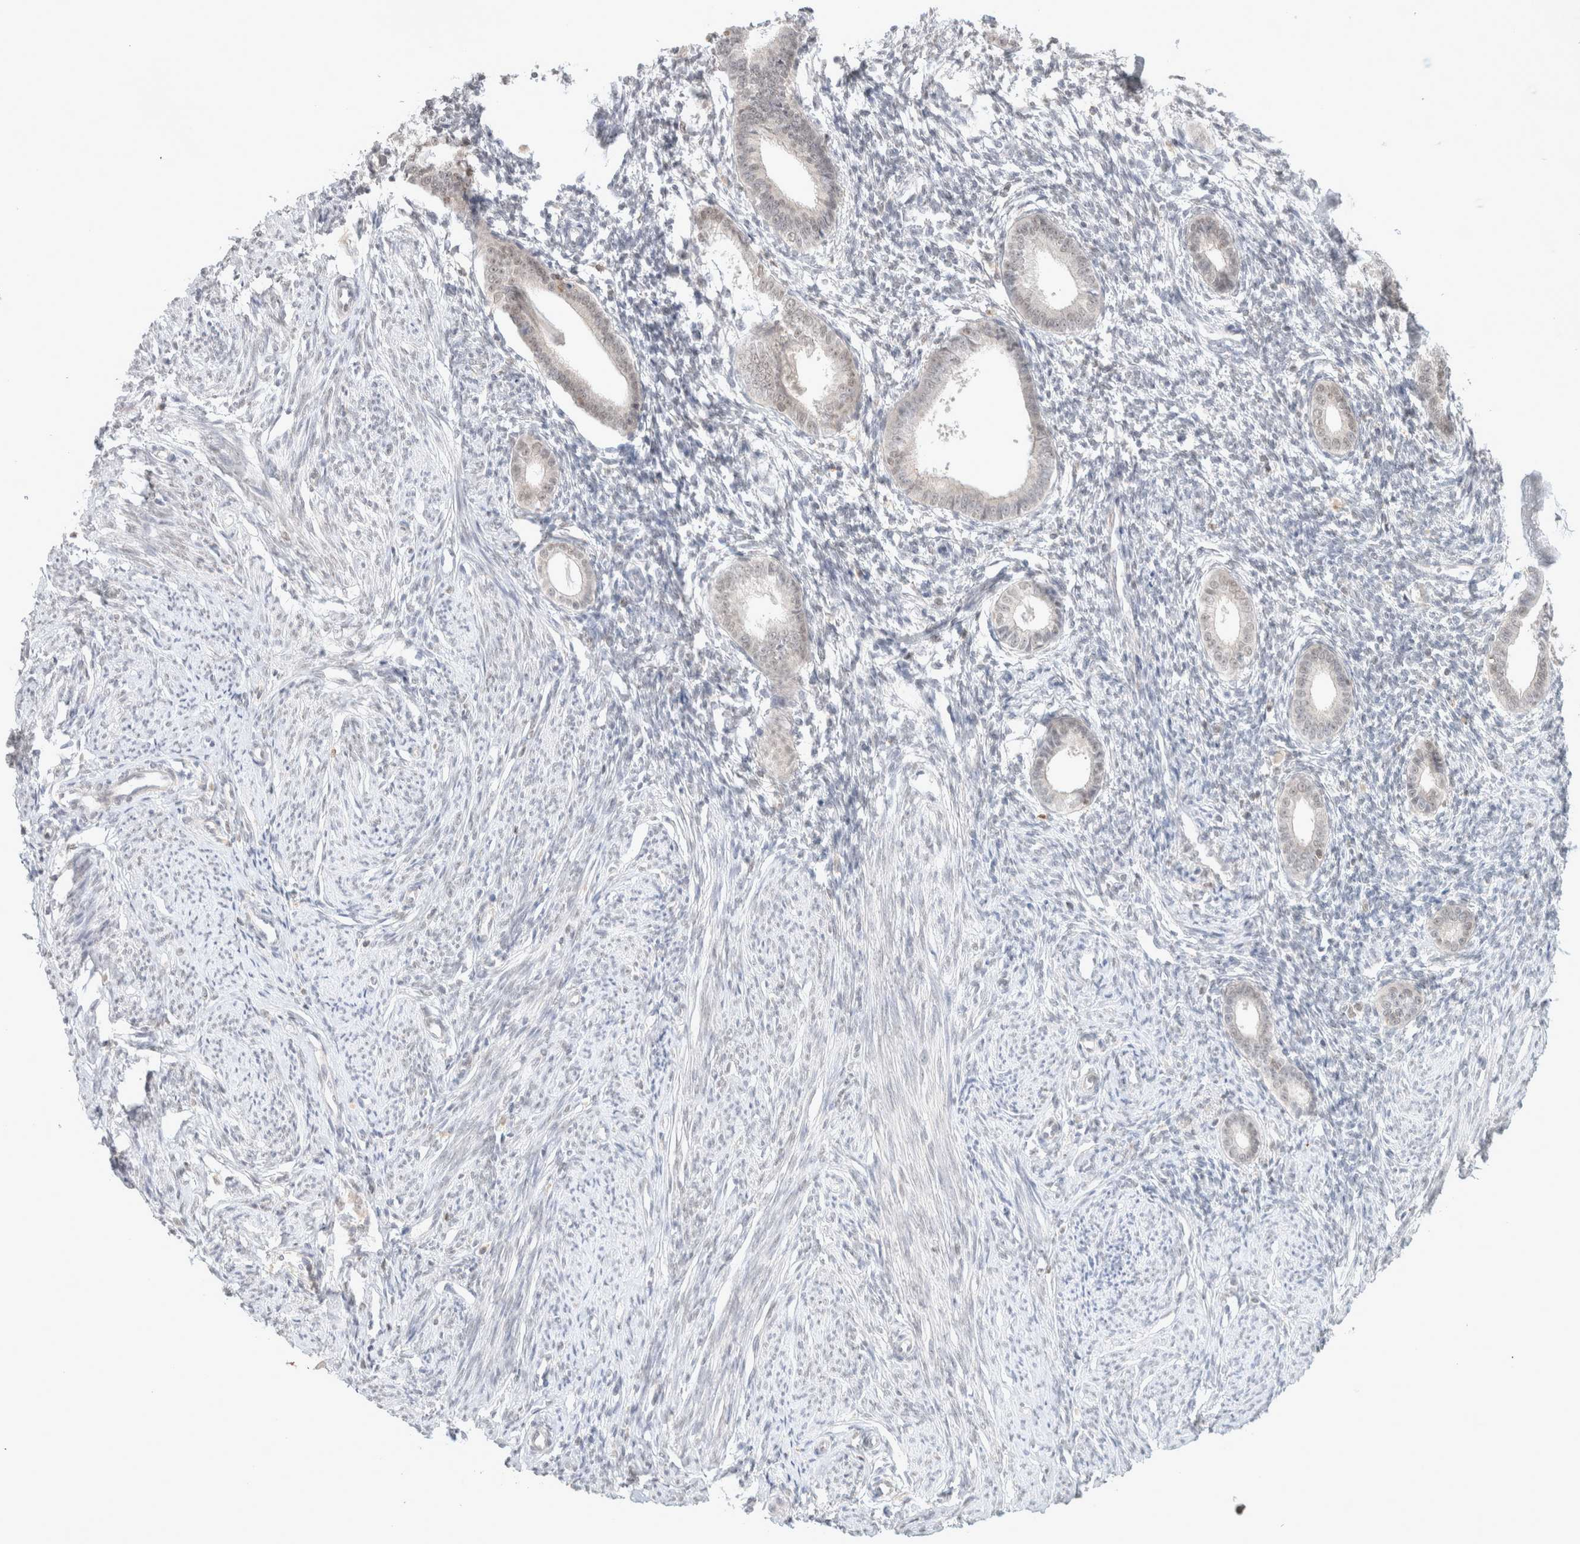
{"staining": {"intensity": "negative", "quantity": "none", "location": "none"}, "tissue": "endometrium", "cell_type": "Cells in endometrial stroma", "image_type": "normal", "snomed": [{"axis": "morphology", "description": "Normal tissue, NOS"}, {"axis": "topography", "description": "Endometrium"}], "caption": "High power microscopy photomicrograph of an IHC histopathology image of benign endometrium, revealing no significant staining in cells in endometrial stroma. (DAB immunohistochemistry (IHC) with hematoxylin counter stain).", "gene": "FBXO42", "patient": {"sex": "female", "age": 56}}